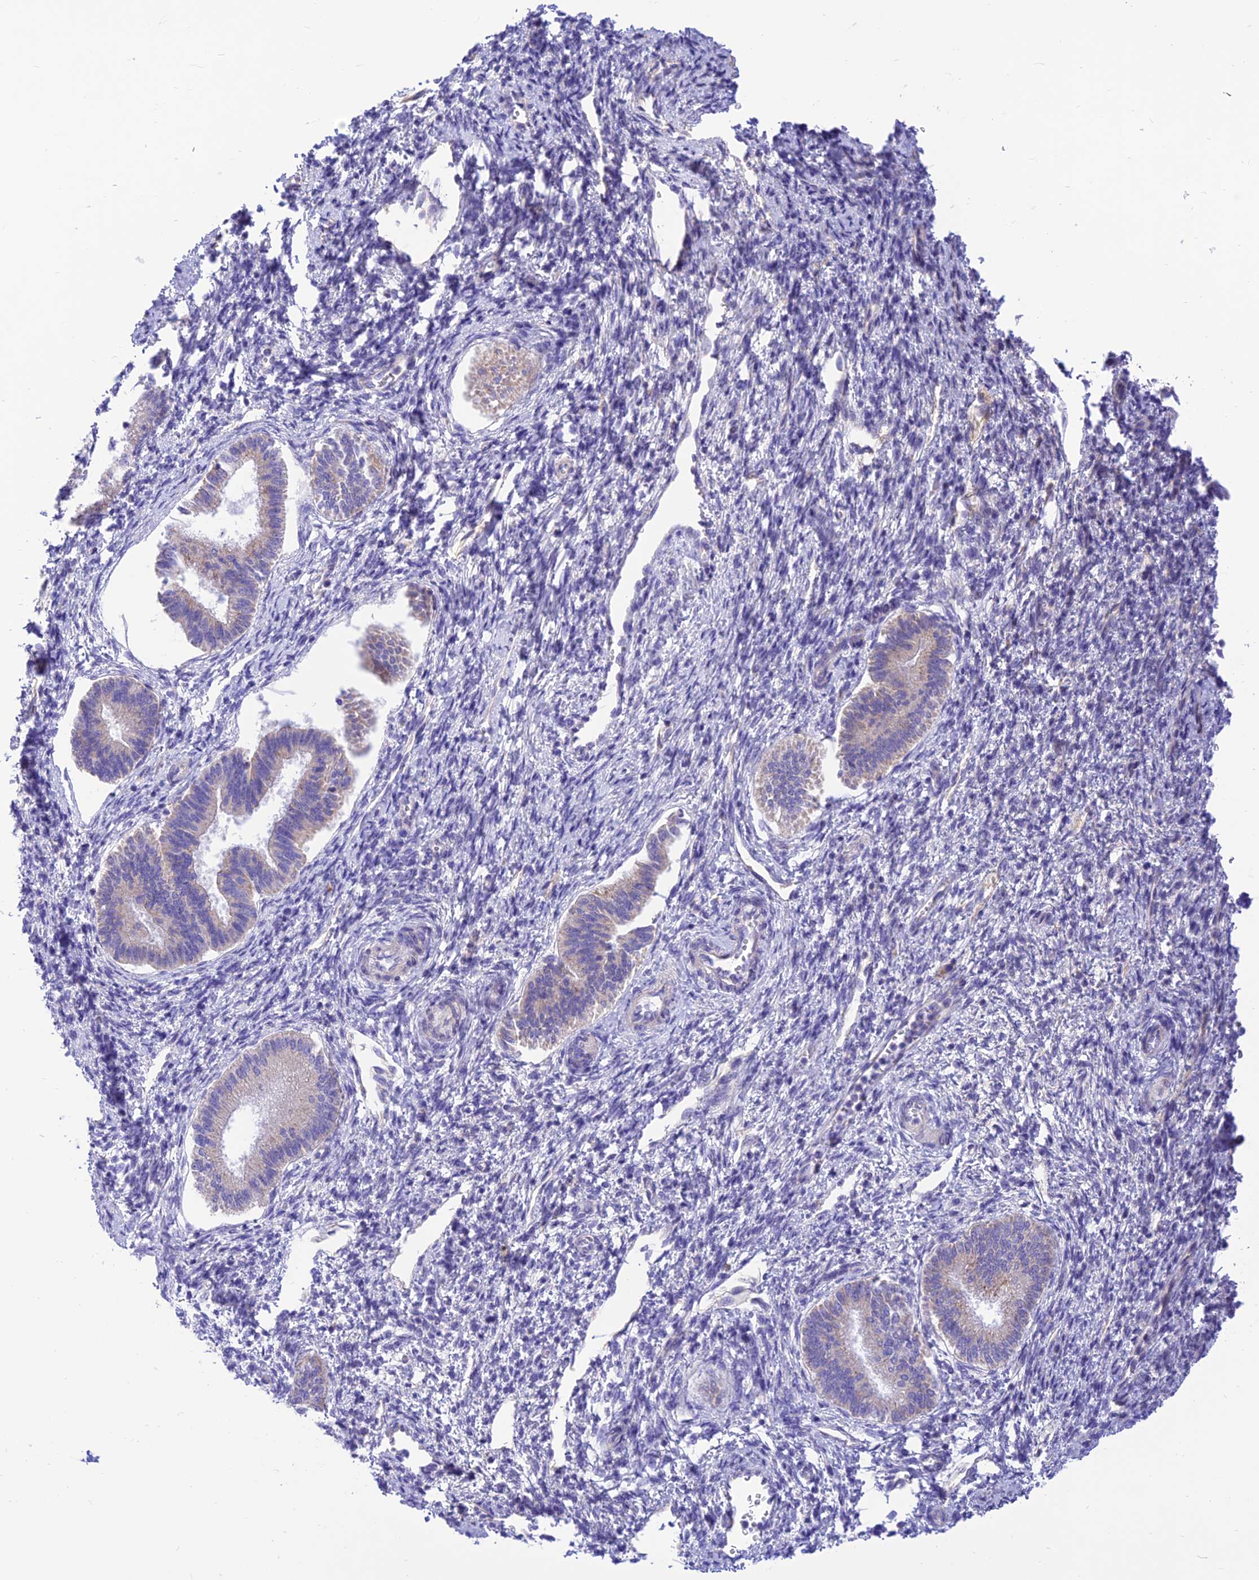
{"staining": {"intensity": "negative", "quantity": "none", "location": "none"}, "tissue": "endometrium", "cell_type": "Cells in endometrial stroma", "image_type": "normal", "snomed": [{"axis": "morphology", "description": "Normal tissue, NOS"}, {"axis": "topography", "description": "Endometrium"}], "caption": "This histopathology image is of unremarkable endometrium stained with immunohistochemistry to label a protein in brown with the nuclei are counter-stained blue. There is no positivity in cells in endometrial stroma. Brightfield microscopy of immunohistochemistry (IHC) stained with DAB (brown) and hematoxylin (blue), captured at high magnification.", "gene": "FAM186B", "patient": {"sex": "female", "age": 25}}